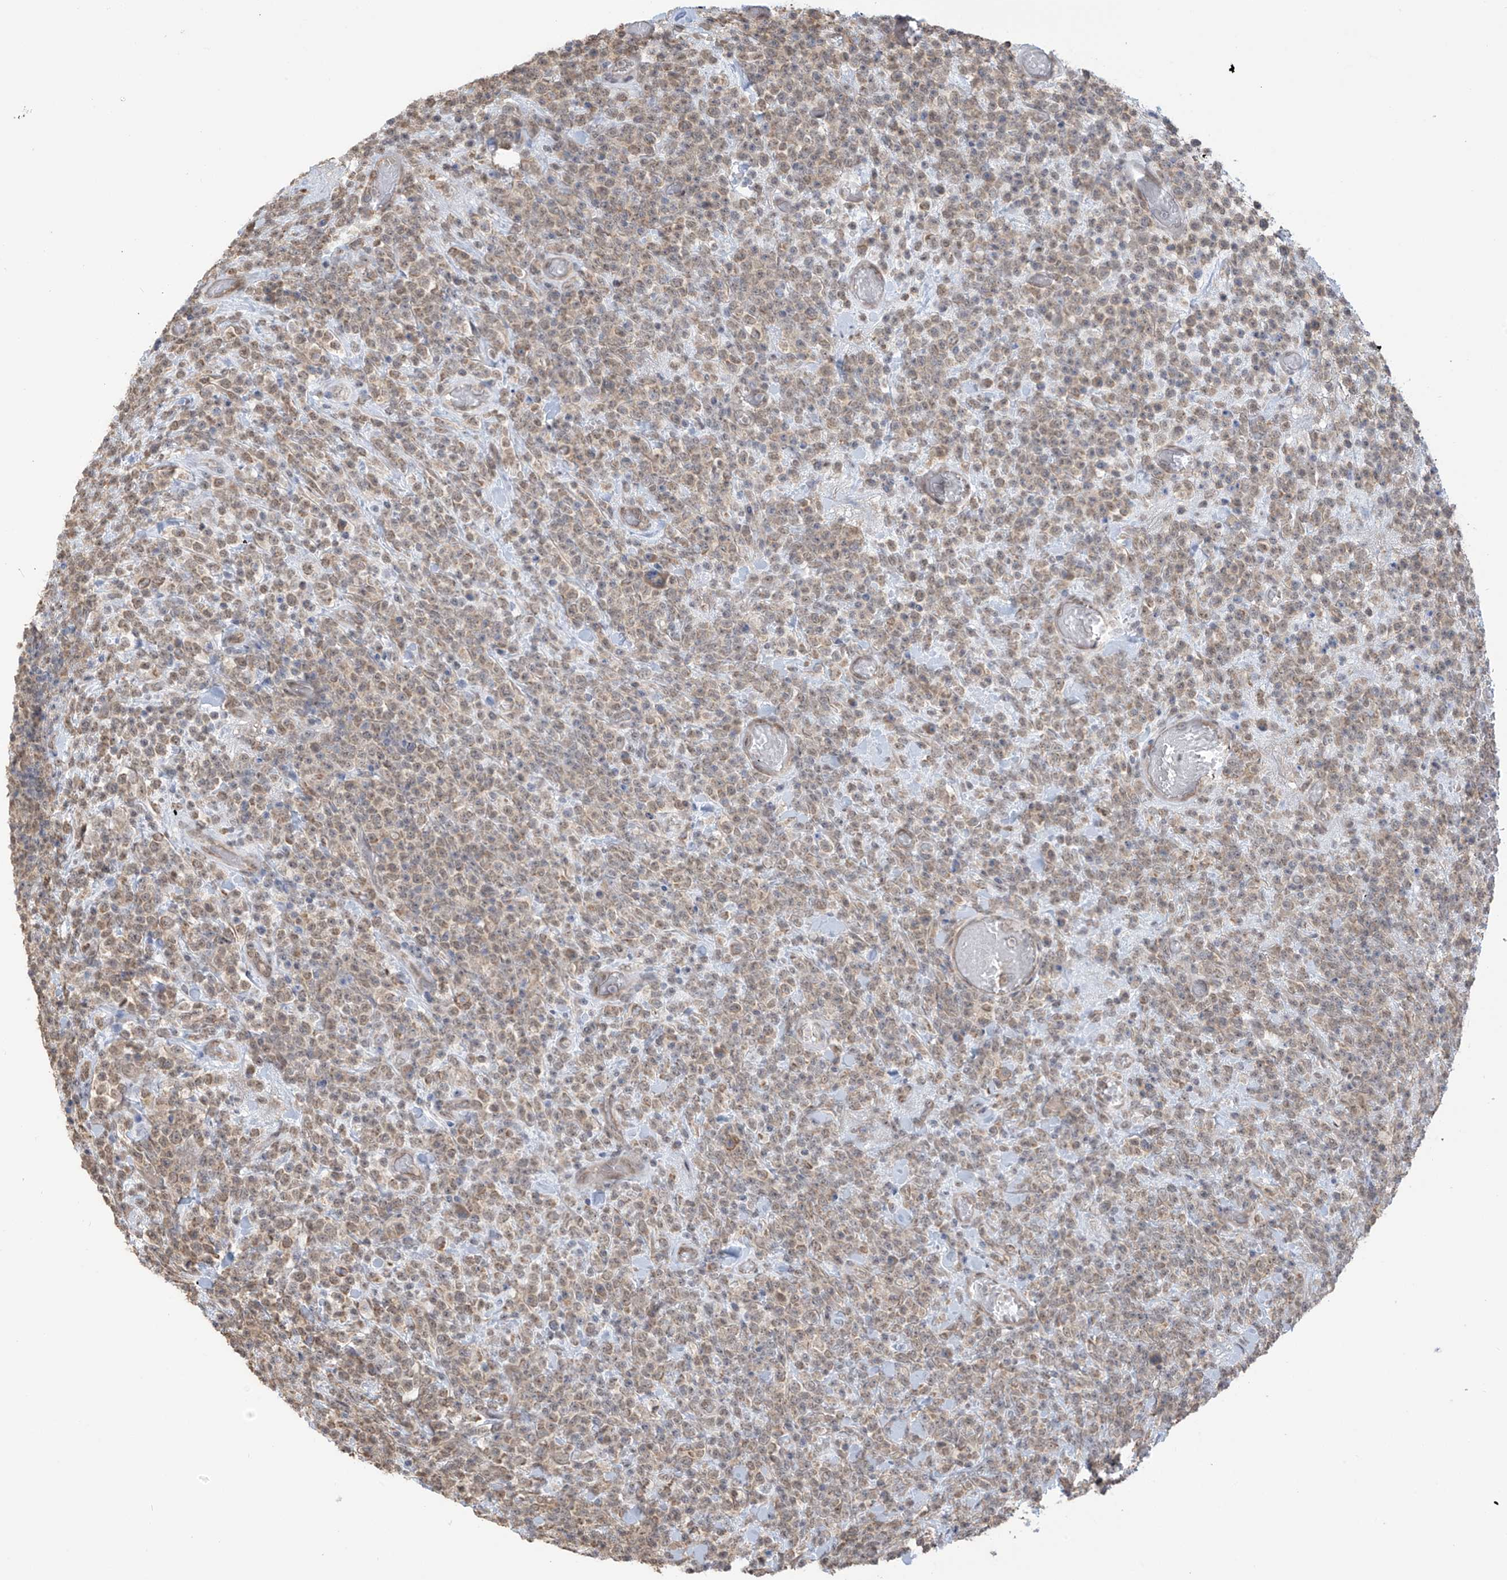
{"staining": {"intensity": "moderate", "quantity": ">75%", "location": "cytoplasmic/membranous,nuclear"}, "tissue": "lymphoma", "cell_type": "Tumor cells", "image_type": "cancer", "snomed": [{"axis": "morphology", "description": "Malignant lymphoma, non-Hodgkin's type, High grade"}, {"axis": "topography", "description": "Colon"}], "caption": "DAB immunohistochemical staining of human lymphoma displays moderate cytoplasmic/membranous and nuclear protein expression in about >75% of tumor cells.", "gene": "KIAA1522", "patient": {"sex": "female", "age": 53}}